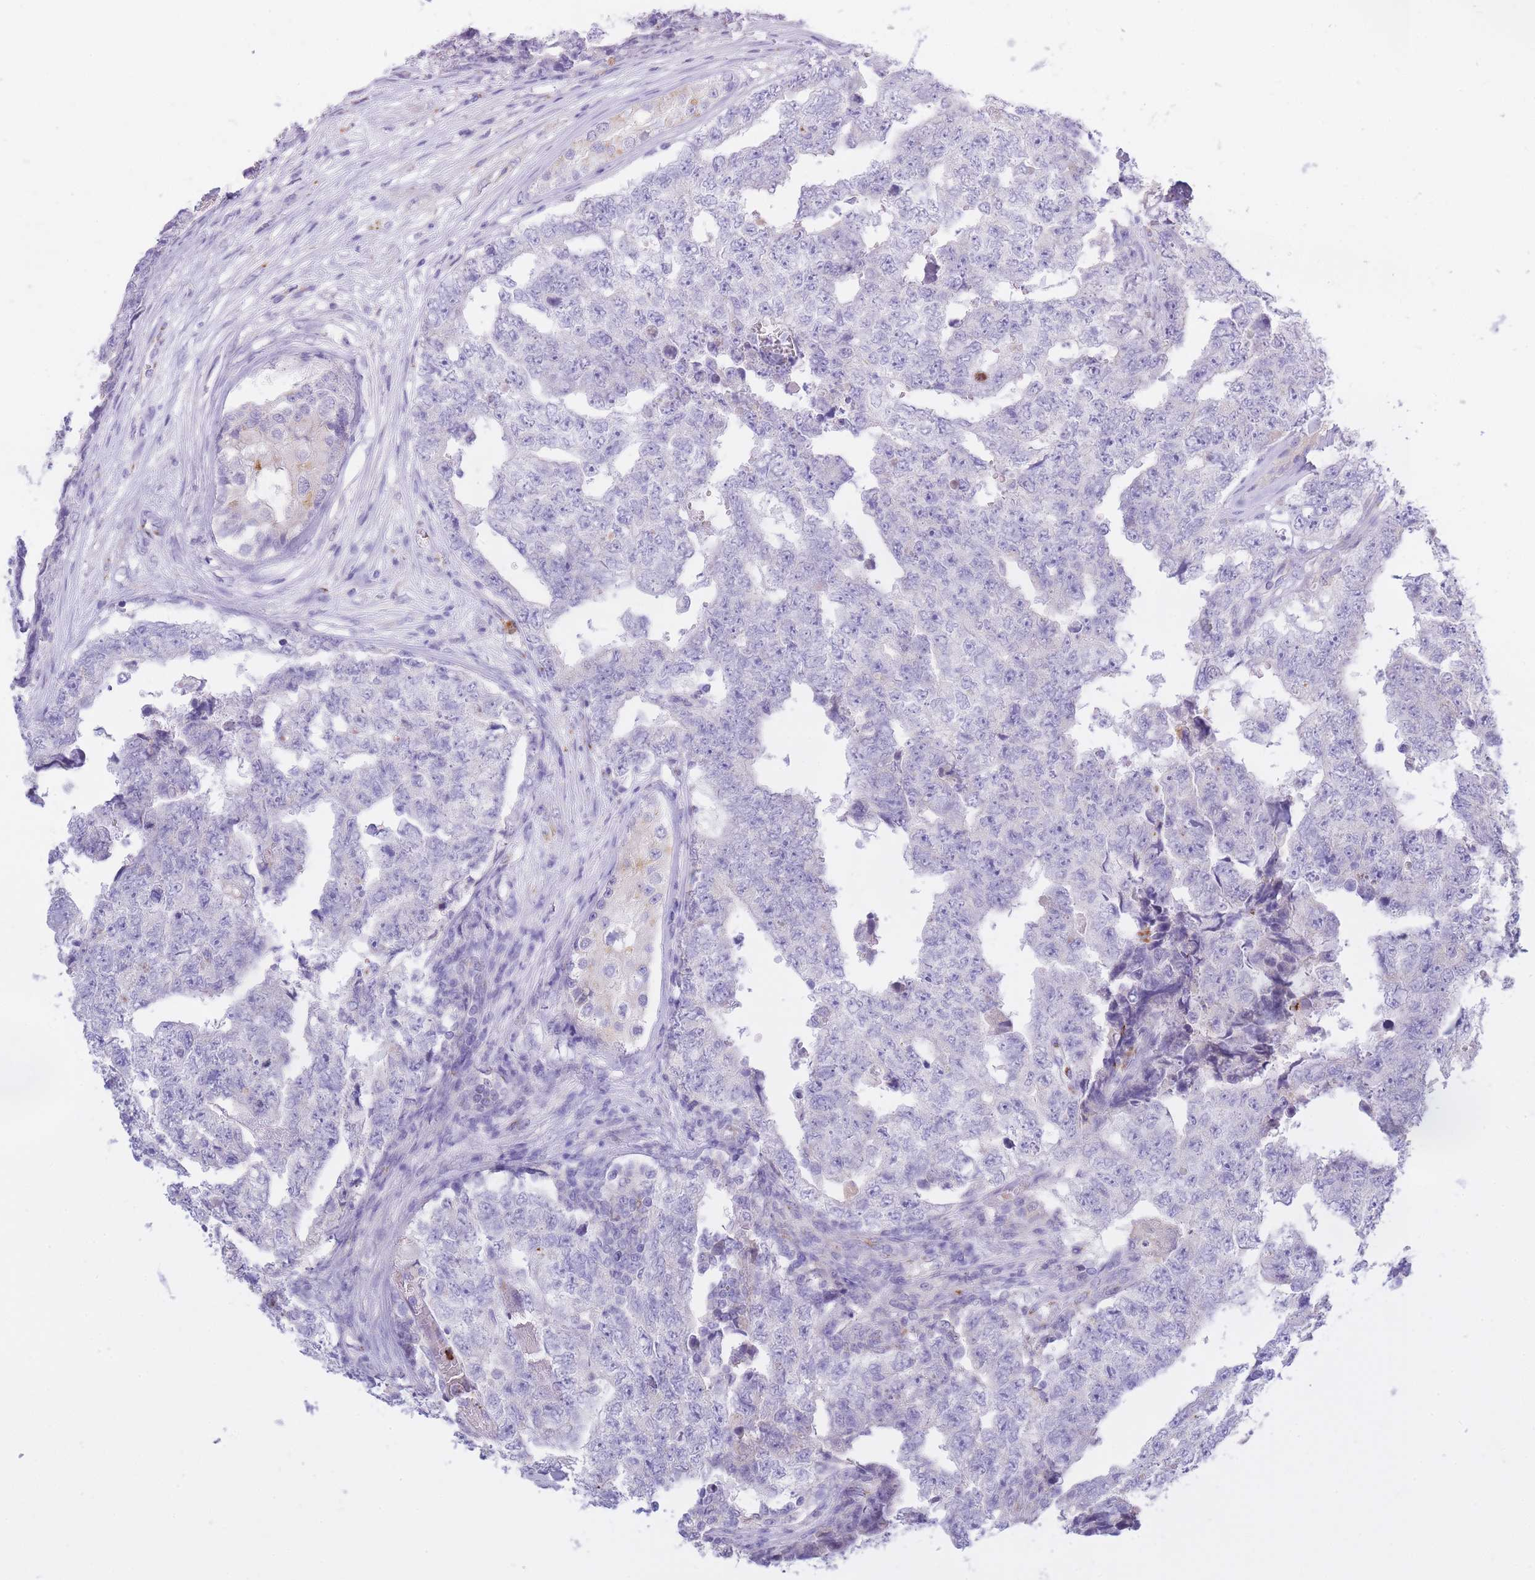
{"staining": {"intensity": "negative", "quantity": "none", "location": "none"}, "tissue": "testis cancer", "cell_type": "Tumor cells", "image_type": "cancer", "snomed": [{"axis": "morphology", "description": "Carcinoma, Embryonal, NOS"}, {"axis": "topography", "description": "Testis"}], "caption": "IHC photomicrograph of neoplastic tissue: embryonal carcinoma (testis) stained with DAB (3,3'-diaminobenzidine) exhibits no significant protein staining in tumor cells. Brightfield microscopy of IHC stained with DAB (brown) and hematoxylin (blue), captured at high magnification.", "gene": "CENPM", "patient": {"sex": "male", "age": 25}}